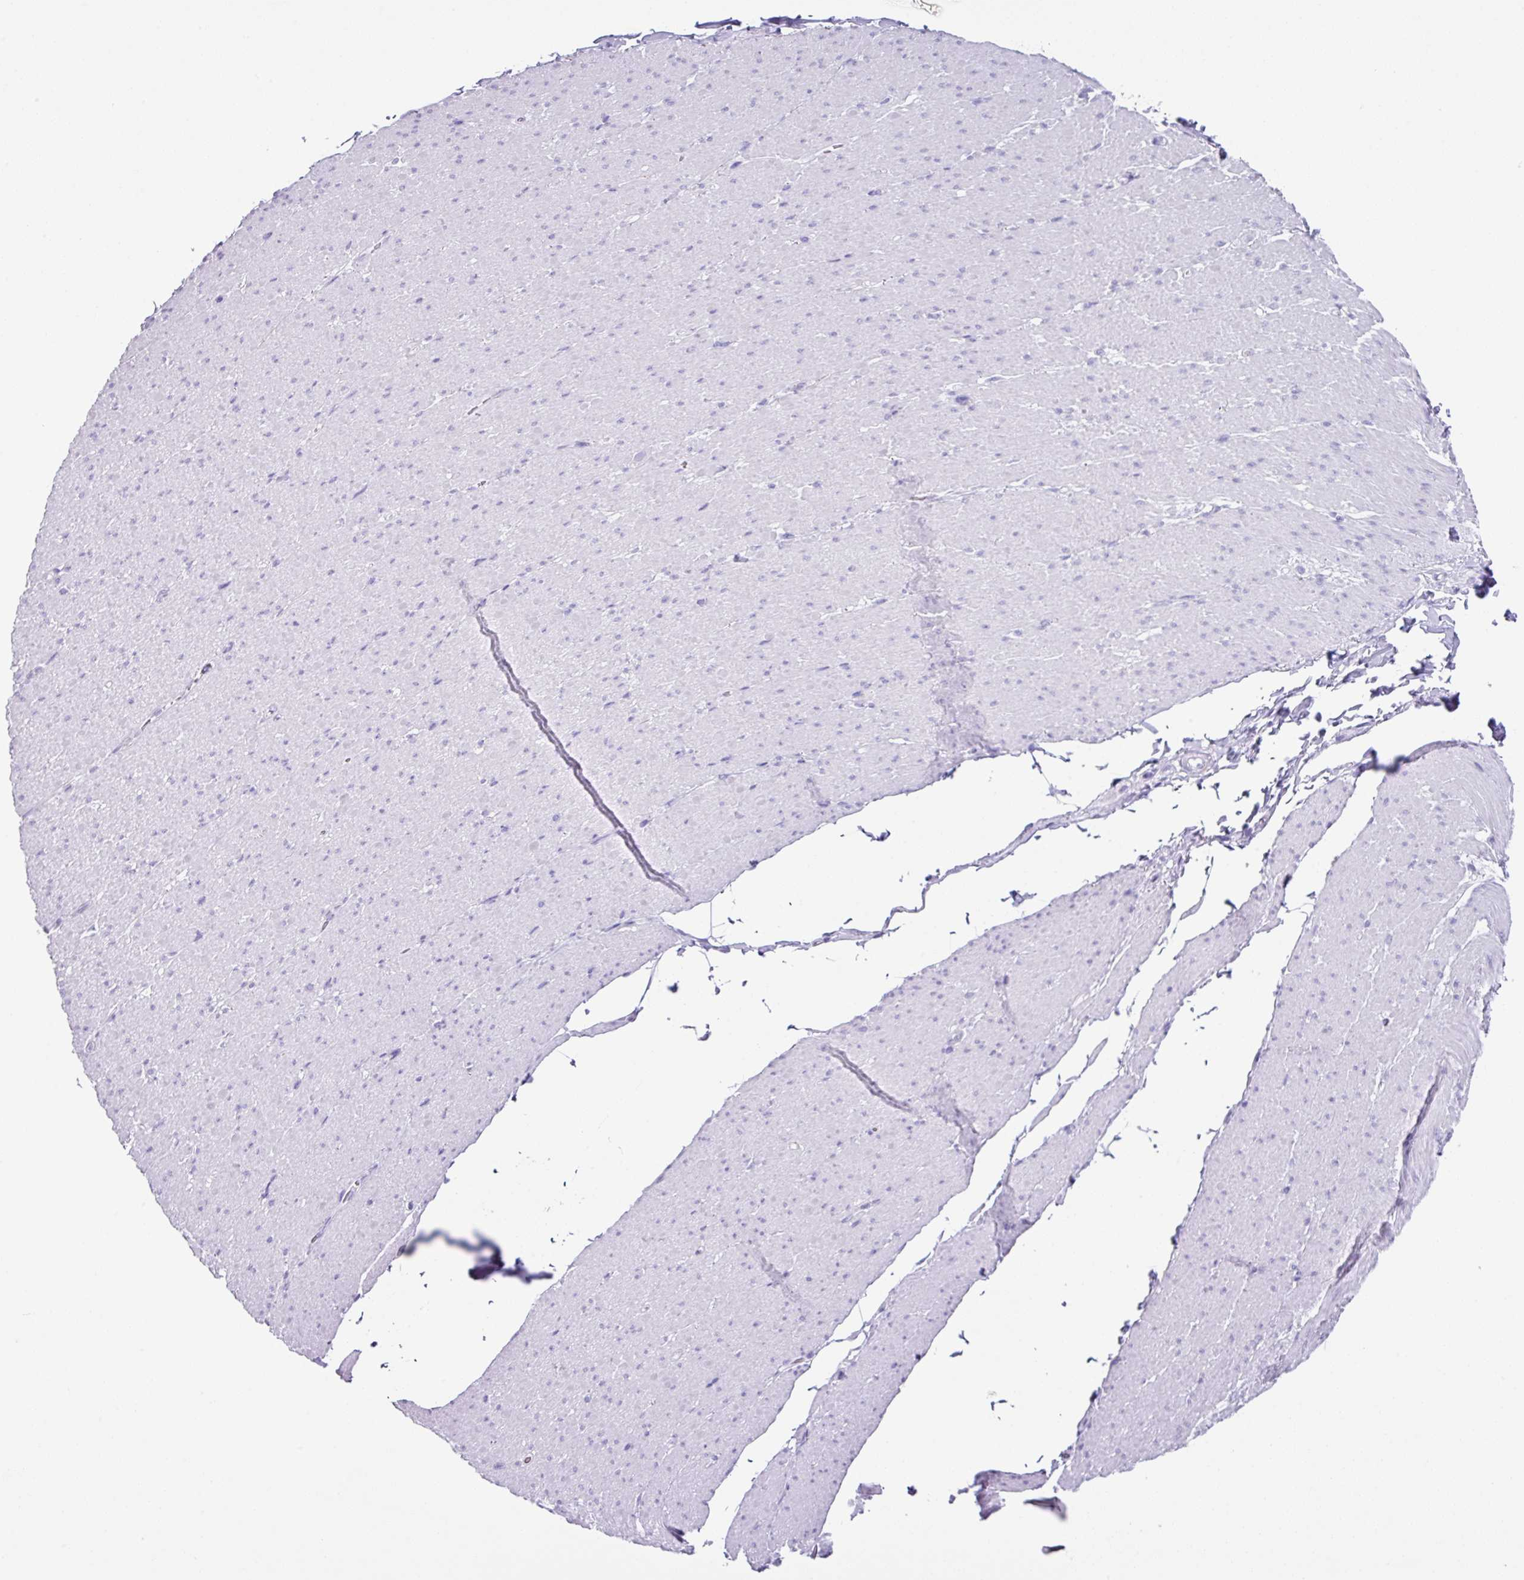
{"staining": {"intensity": "negative", "quantity": "none", "location": "none"}, "tissue": "smooth muscle", "cell_type": "Smooth muscle cells", "image_type": "normal", "snomed": [{"axis": "morphology", "description": "Normal tissue, NOS"}, {"axis": "topography", "description": "Smooth muscle"}, {"axis": "topography", "description": "Rectum"}], "caption": "A high-resolution image shows IHC staining of normal smooth muscle, which demonstrates no significant staining in smooth muscle cells. (DAB immunohistochemistry, high magnification).", "gene": "ZG16", "patient": {"sex": "male", "age": 53}}